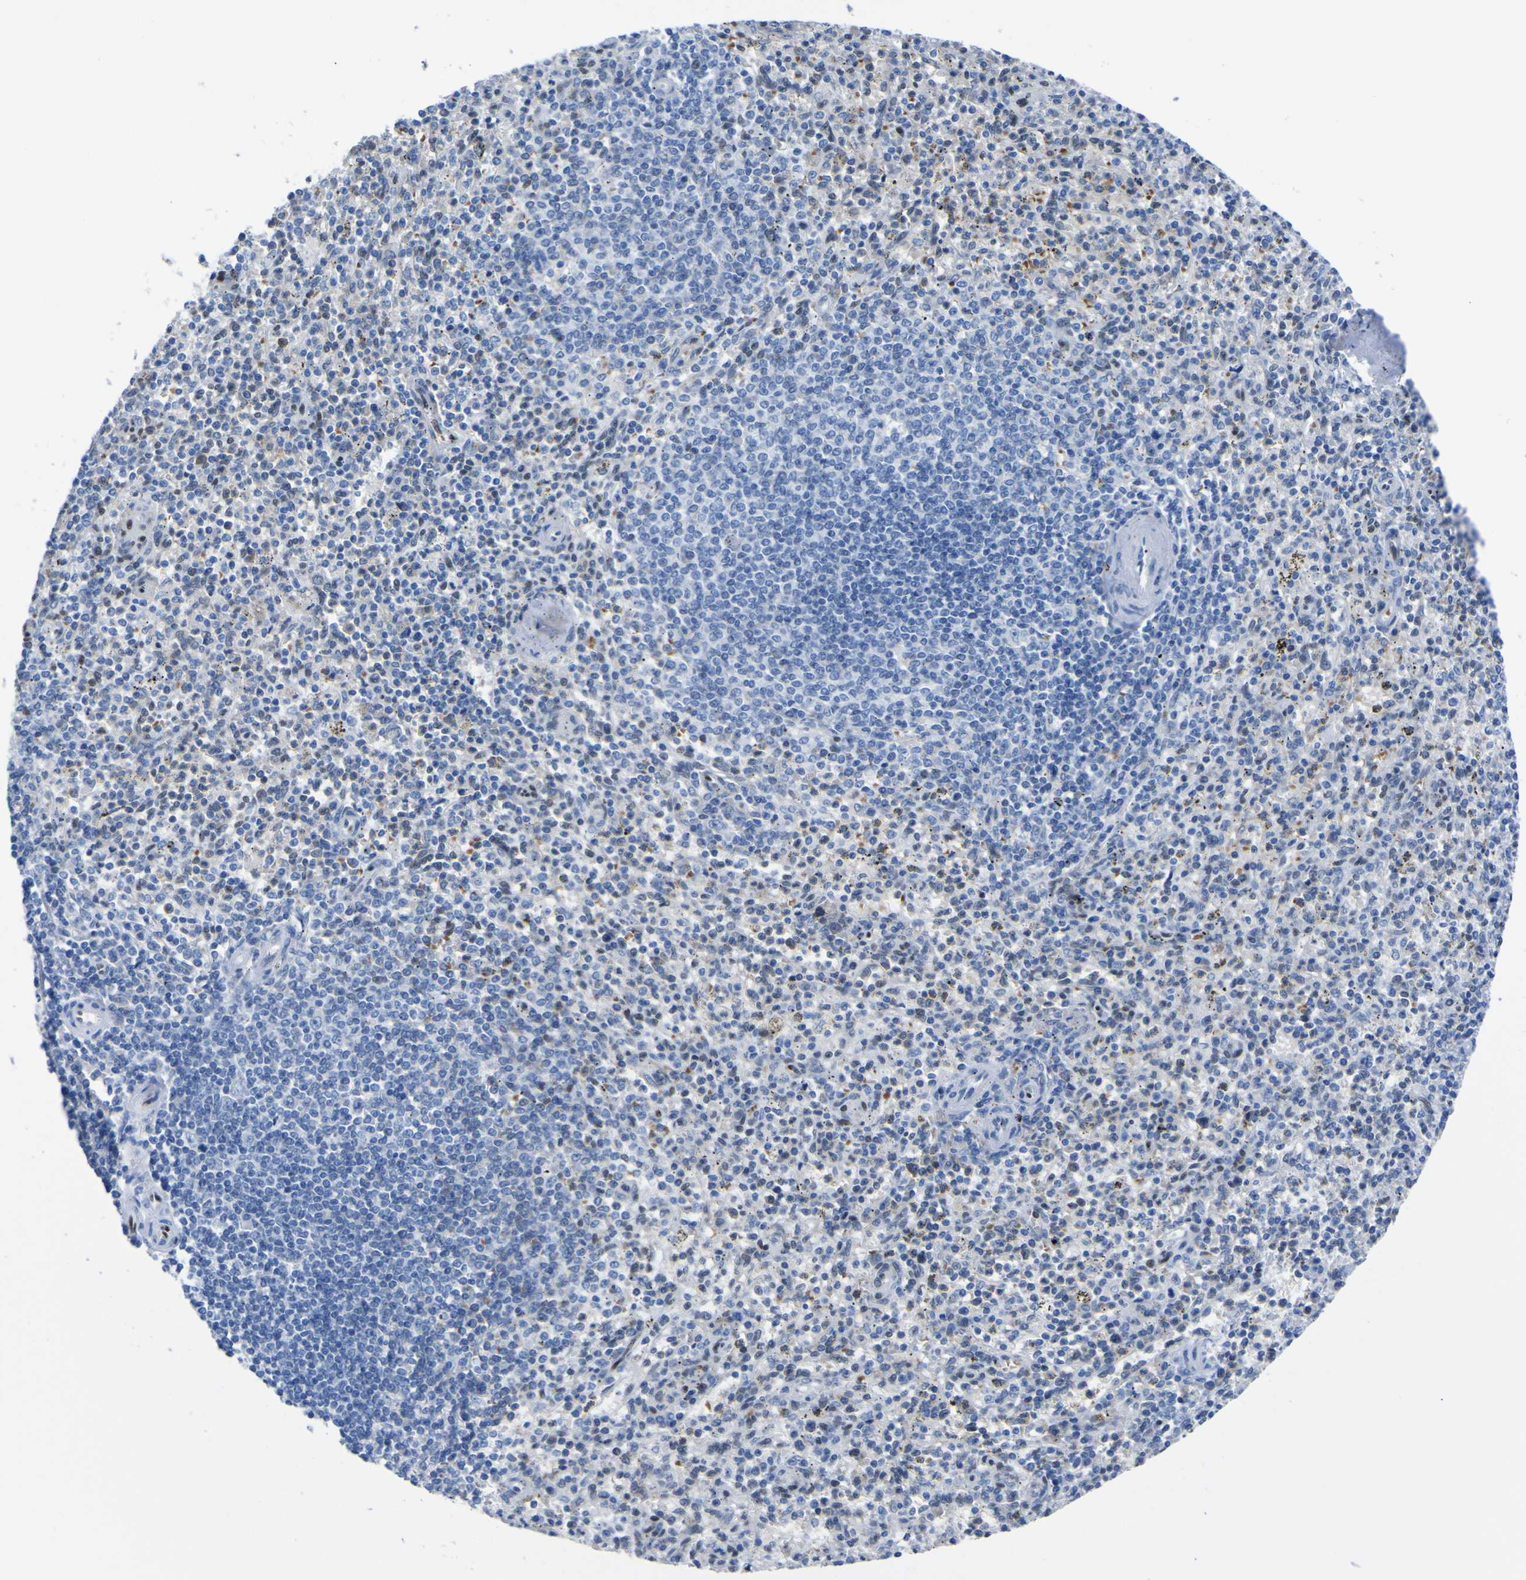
{"staining": {"intensity": "negative", "quantity": "none", "location": "none"}, "tissue": "spleen", "cell_type": "Cells in red pulp", "image_type": "normal", "snomed": [{"axis": "morphology", "description": "Normal tissue, NOS"}, {"axis": "topography", "description": "Spleen"}], "caption": "This is a image of IHC staining of unremarkable spleen, which shows no expression in cells in red pulp. (DAB (3,3'-diaminobenzidine) immunohistochemistry (IHC) visualized using brightfield microscopy, high magnification).", "gene": "DACH1", "patient": {"sex": "male", "age": 72}}